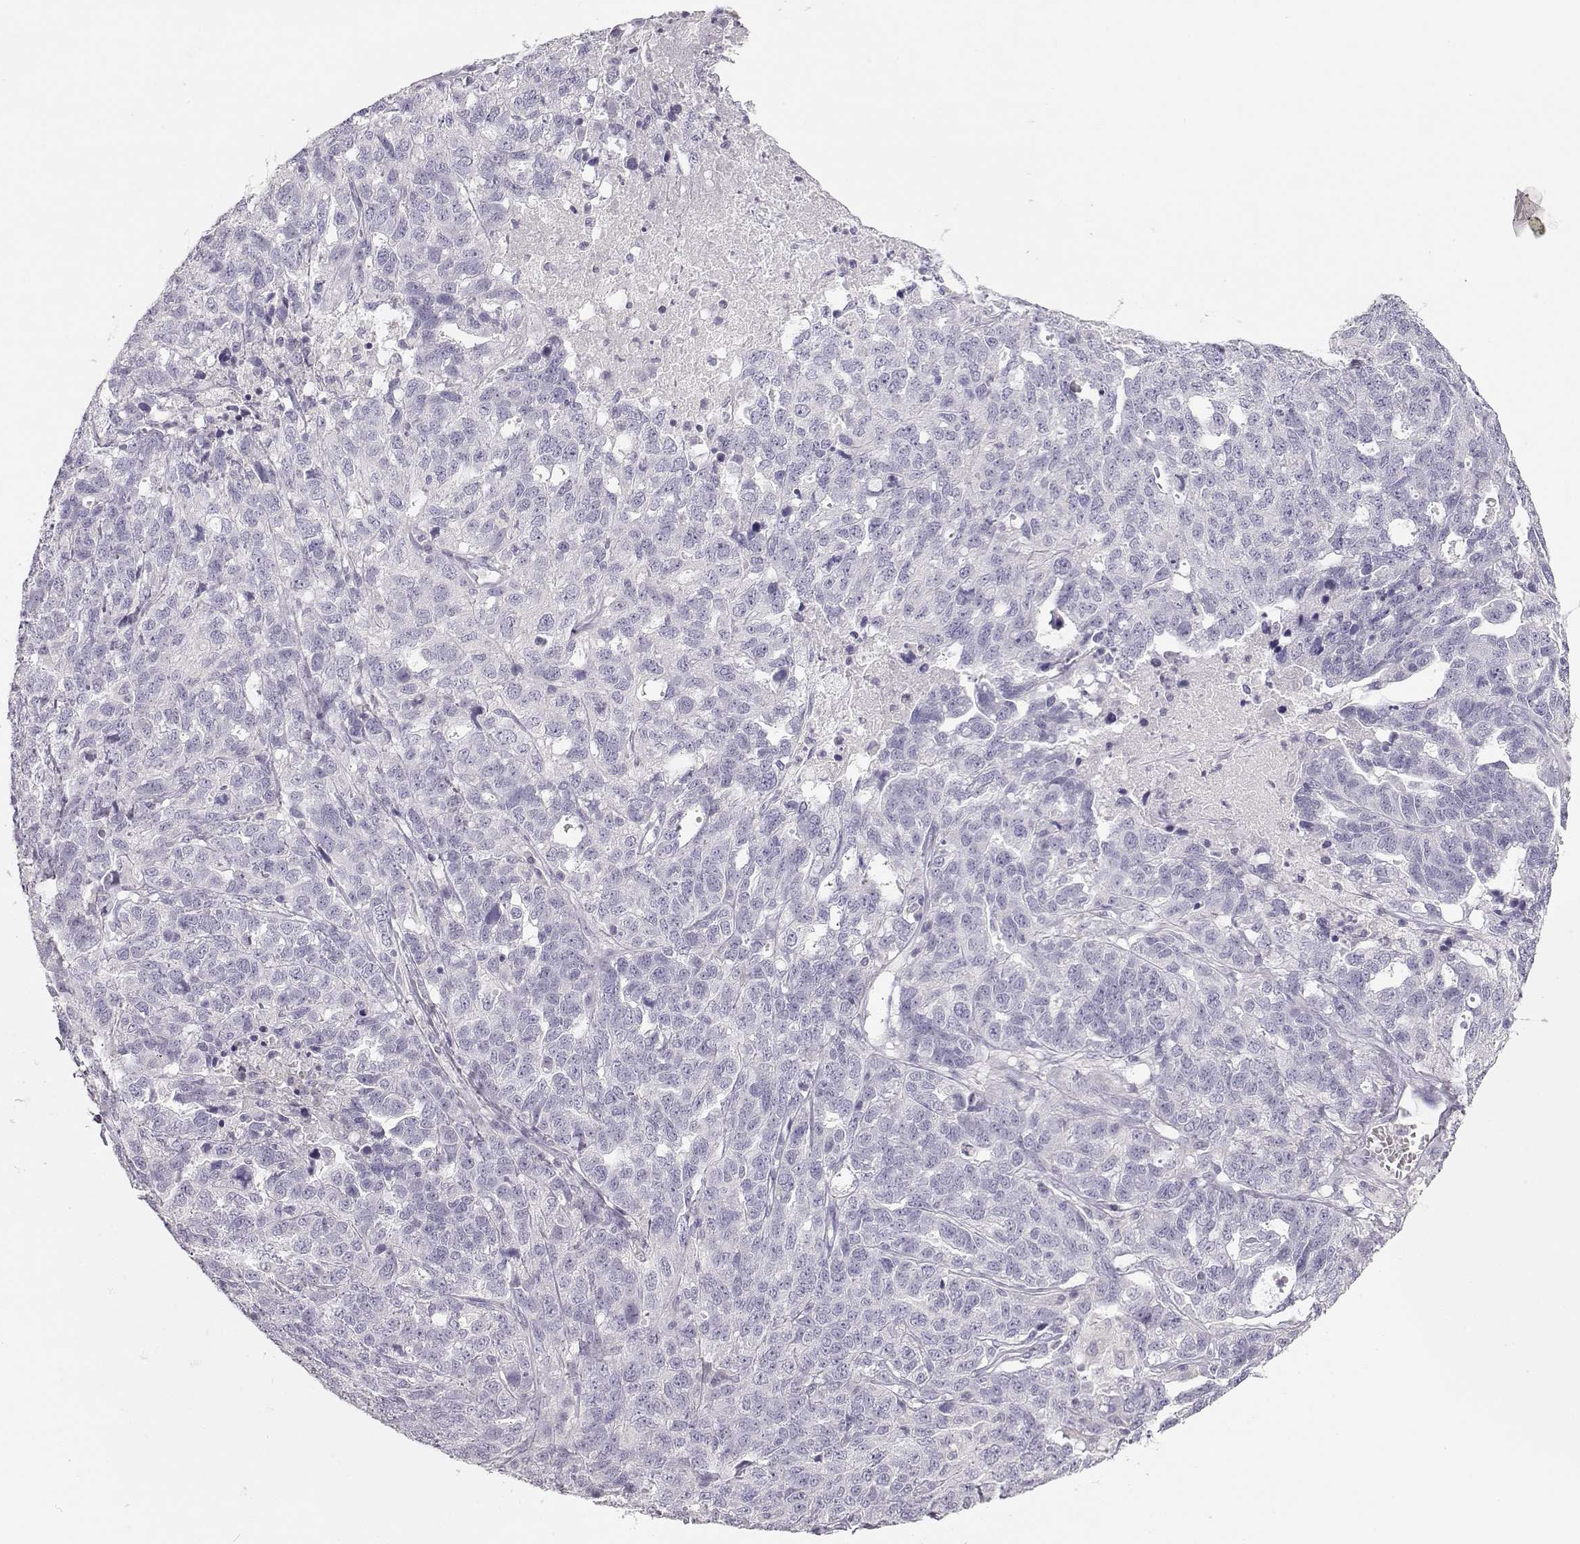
{"staining": {"intensity": "negative", "quantity": "none", "location": "none"}, "tissue": "ovarian cancer", "cell_type": "Tumor cells", "image_type": "cancer", "snomed": [{"axis": "morphology", "description": "Cystadenocarcinoma, serous, NOS"}, {"axis": "topography", "description": "Ovary"}], "caption": "DAB (3,3'-diaminobenzidine) immunohistochemical staining of human ovarian serous cystadenocarcinoma exhibits no significant staining in tumor cells.", "gene": "LEPR", "patient": {"sex": "female", "age": 71}}